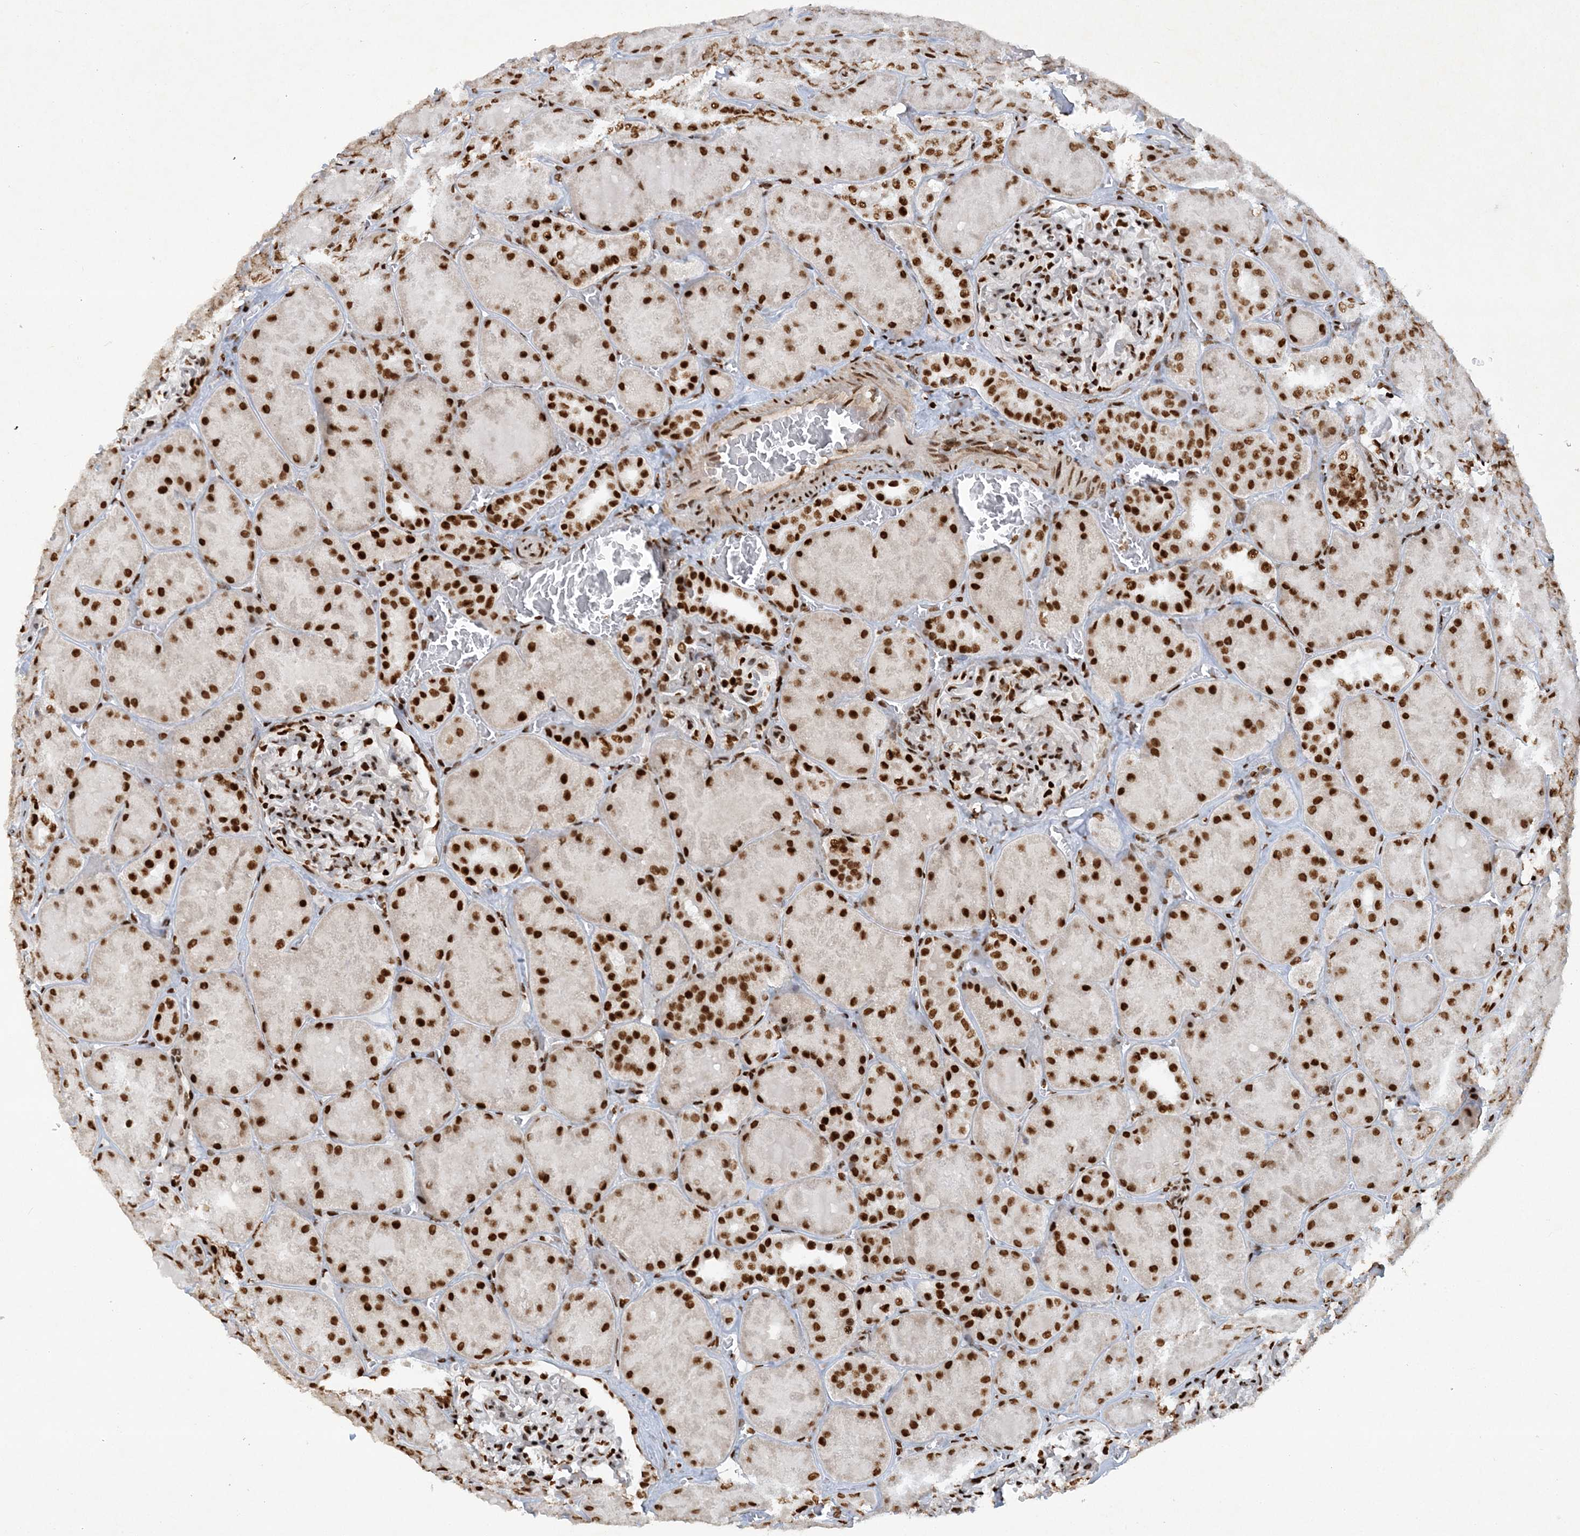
{"staining": {"intensity": "strong", "quantity": ">75%", "location": "nuclear"}, "tissue": "kidney", "cell_type": "Cells in glomeruli", "image_type": "normal", "snomed": [{"axis": "morphology", "description": "Normal tissue, NOS"}, {"axis": "topography", "description": "Kidney"}], "caption": "About >75% of cells in glomeruli in unremarkable human kidney reveal strong nuclear protein expression as visualized by brown immunohistochemical staining.", "gene": "DELE1", "patient": {"sex": "male", "age": 28}}